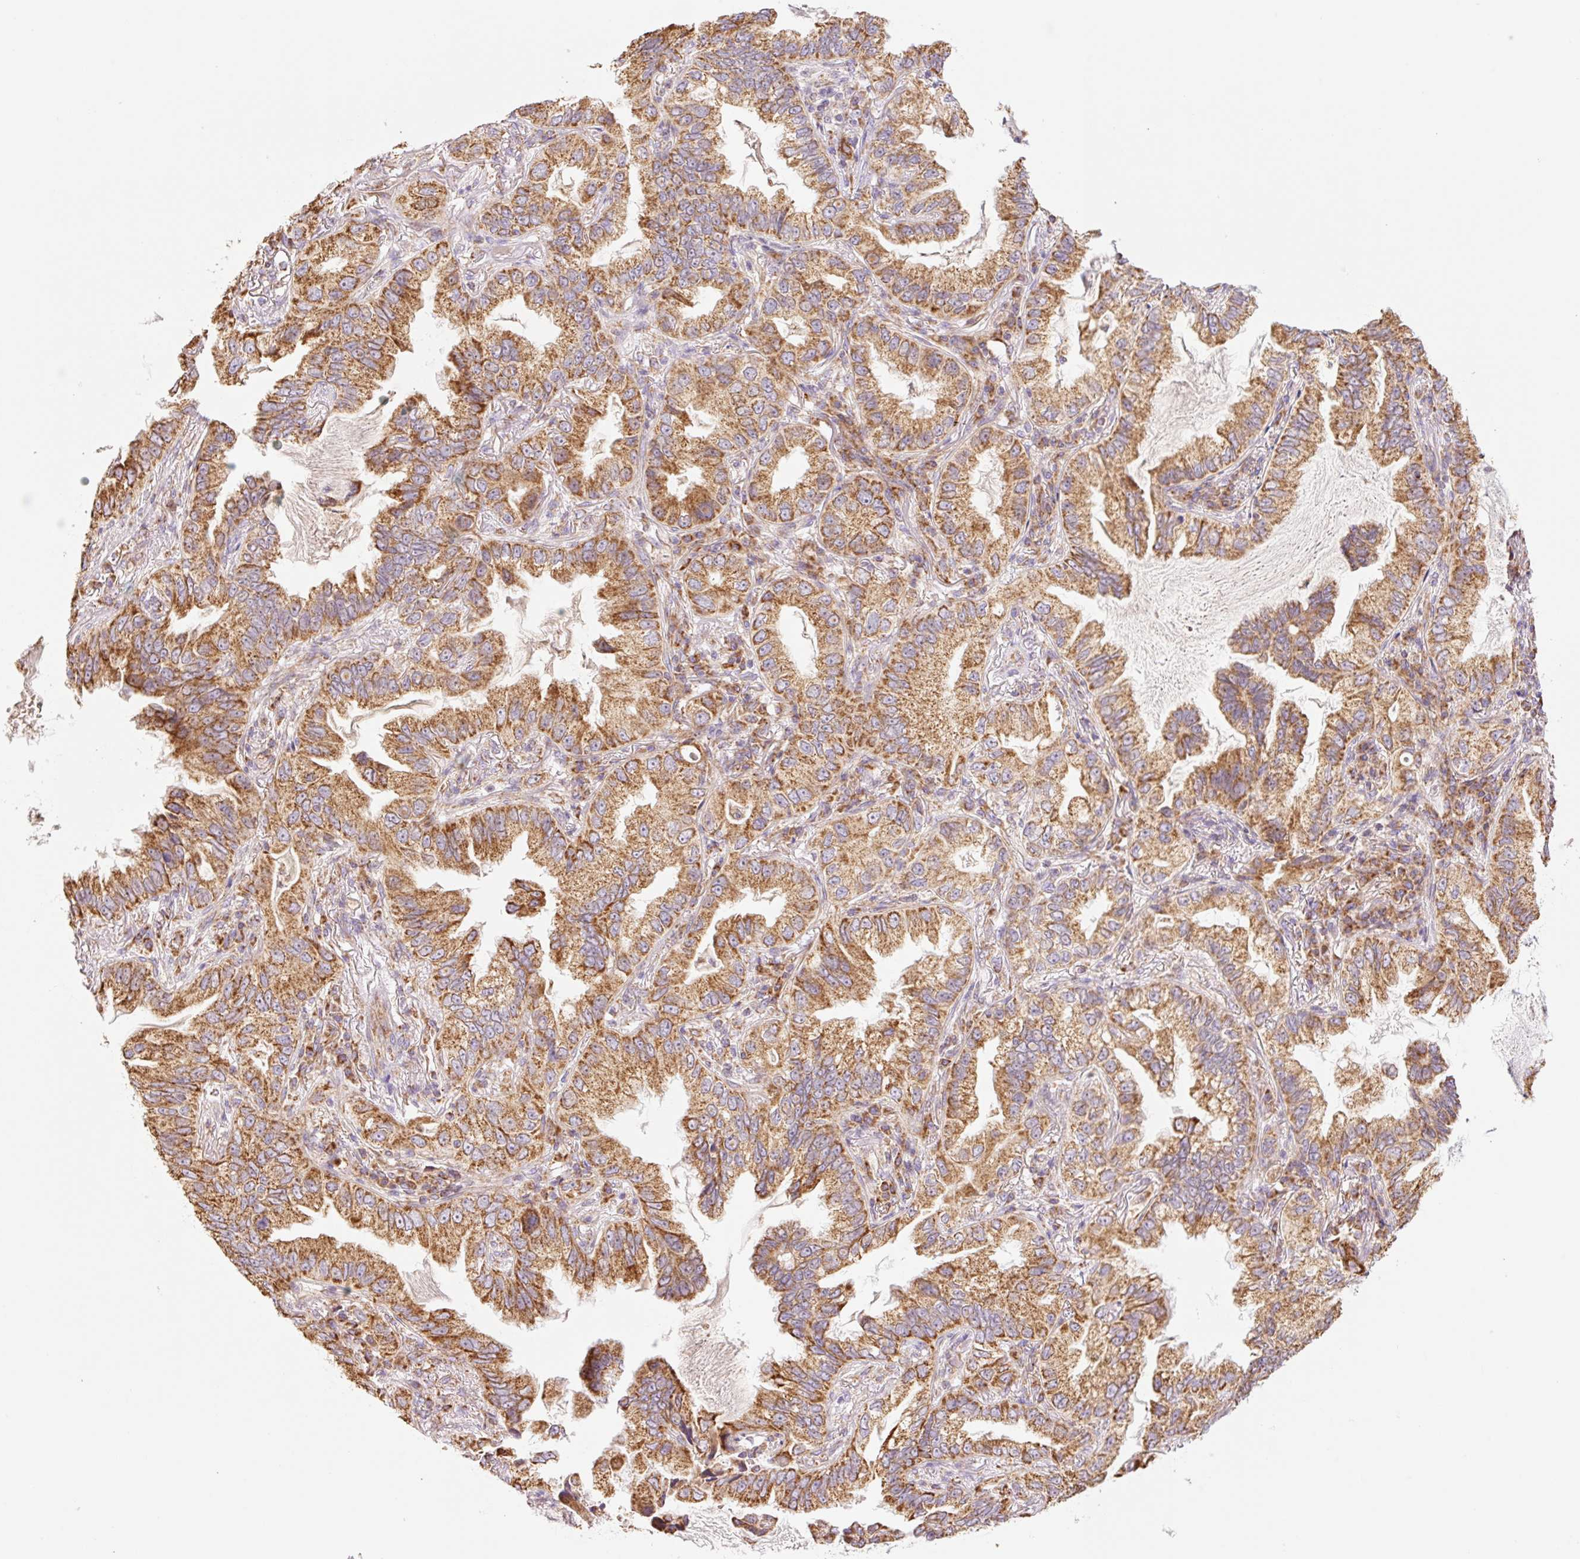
{"staining": {"intensity": "strong", "quantity": ">75%", "location": "cytoplasmic/membranous"}, "tissue": "lung cancer", "cell_type": "Tumor cells", "image_type": "cancer", "snomed": [{"axis": "morphology", "description": "Adenocarcinoma, NOS"}, {"axis": "topography", "description": "Lung"}], "caption": "Lung cancer stained for a protein demonstrates strong cytoplasmic/membranous positivity in tumor cells.", "gene": "GOSR2", "patient": {"sex": "female", "age": 69}}